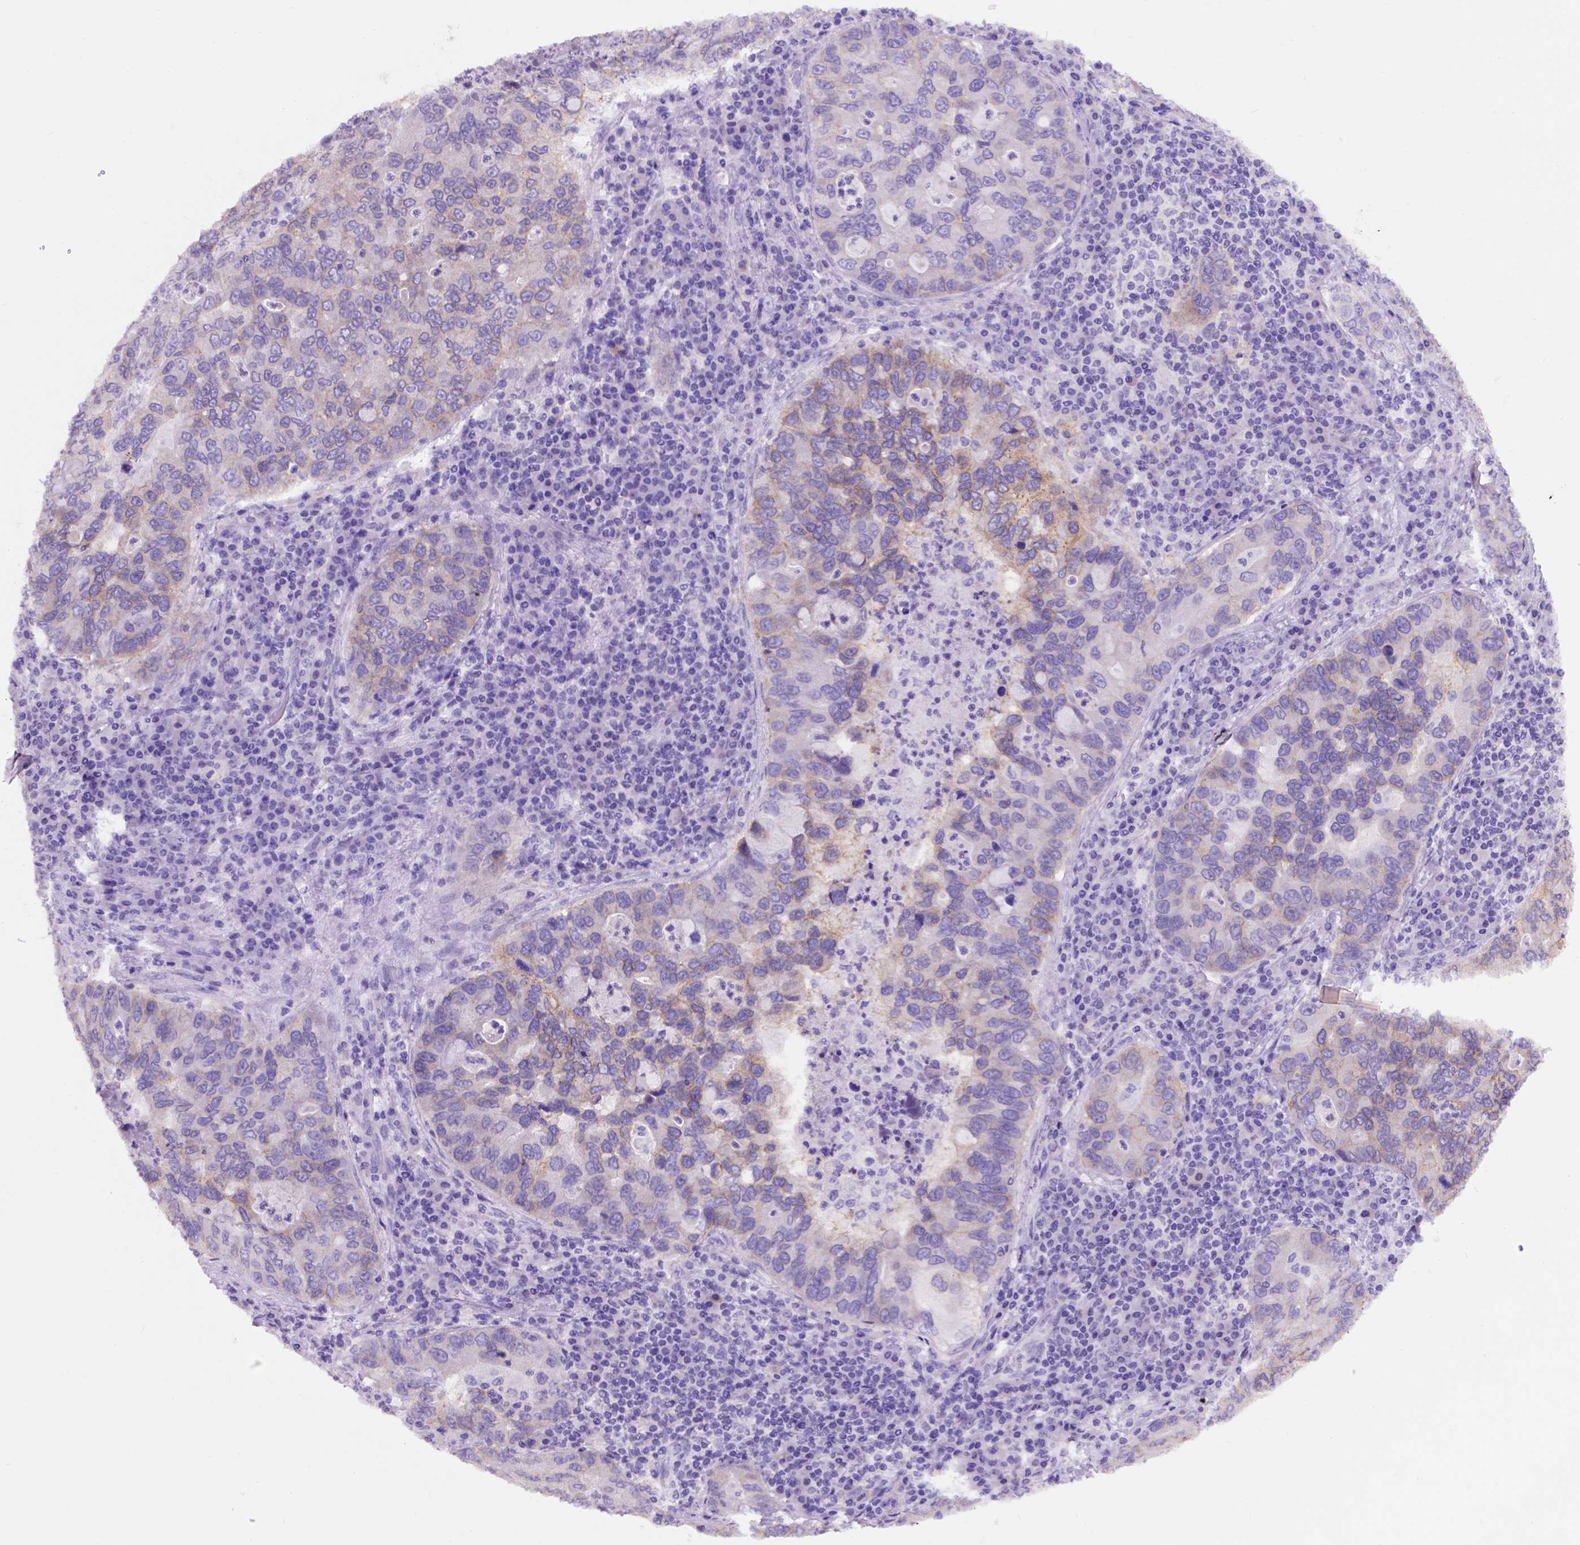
{"staining": {"intensity": "weak", "quantity": ">75%", "location": "cytoplasmic/membranous"}, "tissue": "lung cancer", "cell_type": "Tumor cells", "image_type": "cancer", "snomed": [{"axis": "morphology", "description": "Adenocarcinoma, NOS"}, {"axis": "morphology", "description": "Adenocarcinoma, metastatic, NOS"}, {"axis": "topography", "description": "Lymph node"}, {"axis": "topography", "description": "Lung"}], "caption": "Weak cytoplasmic/membranous protein expression is appreciated in approximately >75% of tumor cells in lung adenocarcinoma.", "gene": "EGFR", "patient": {"sex": "female", "age": 54}}